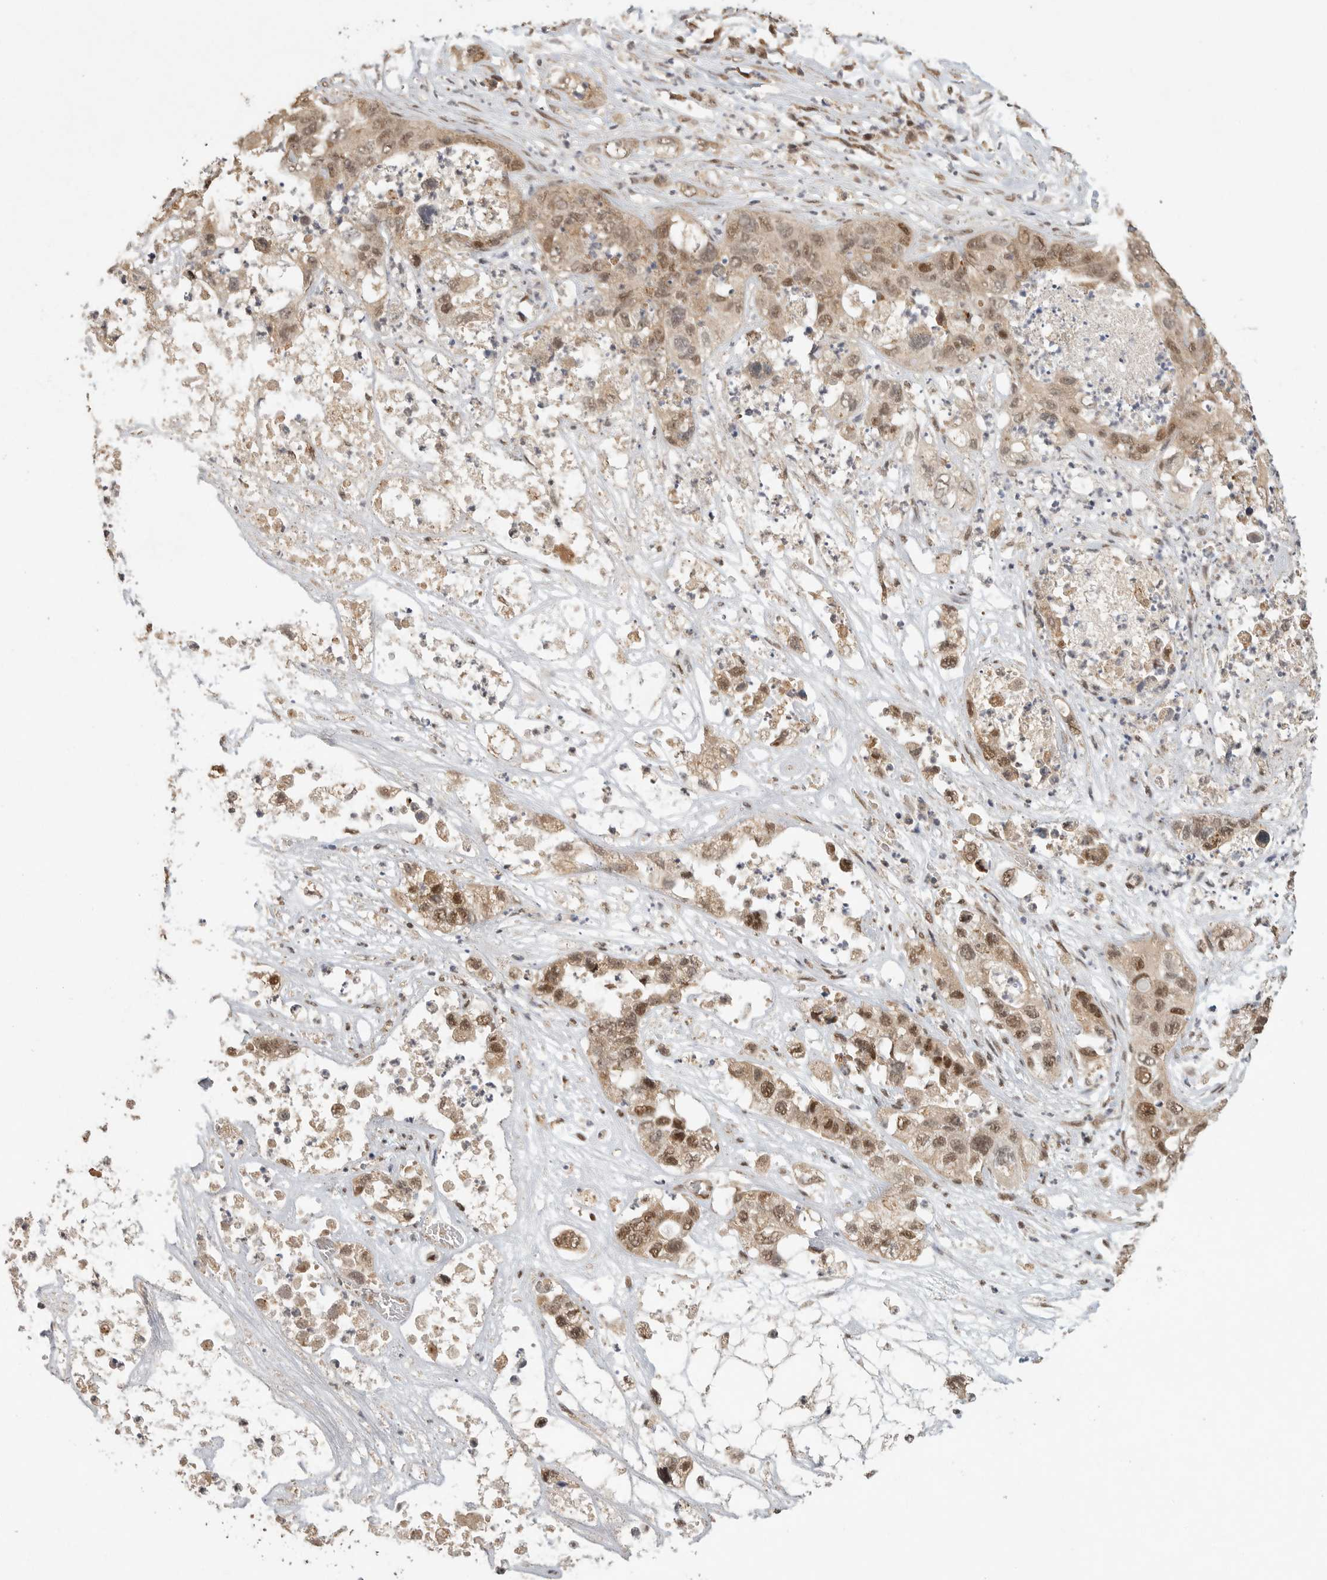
{"staining": {"intensity": "strong", "quantity": ">75%", "location": "nuclear"}, "tissue": "pancreatic cancer", "cell_type": "Tumor cells", "image_type": "cancer", "snomed": [{"axis": "morphology", "description": "Adenocarcinoma, NOS"}, {"axis": "topography", "description": "Pancreas"}], "caption": "There is high levels of strong nuclear positivity in tumor cells of pancreatic adenocarcinoma, as demonstrated by immunohistochemical staining (brown color).", "gene": "DFFA", "patient": {"sex": "female", "age": 78}}